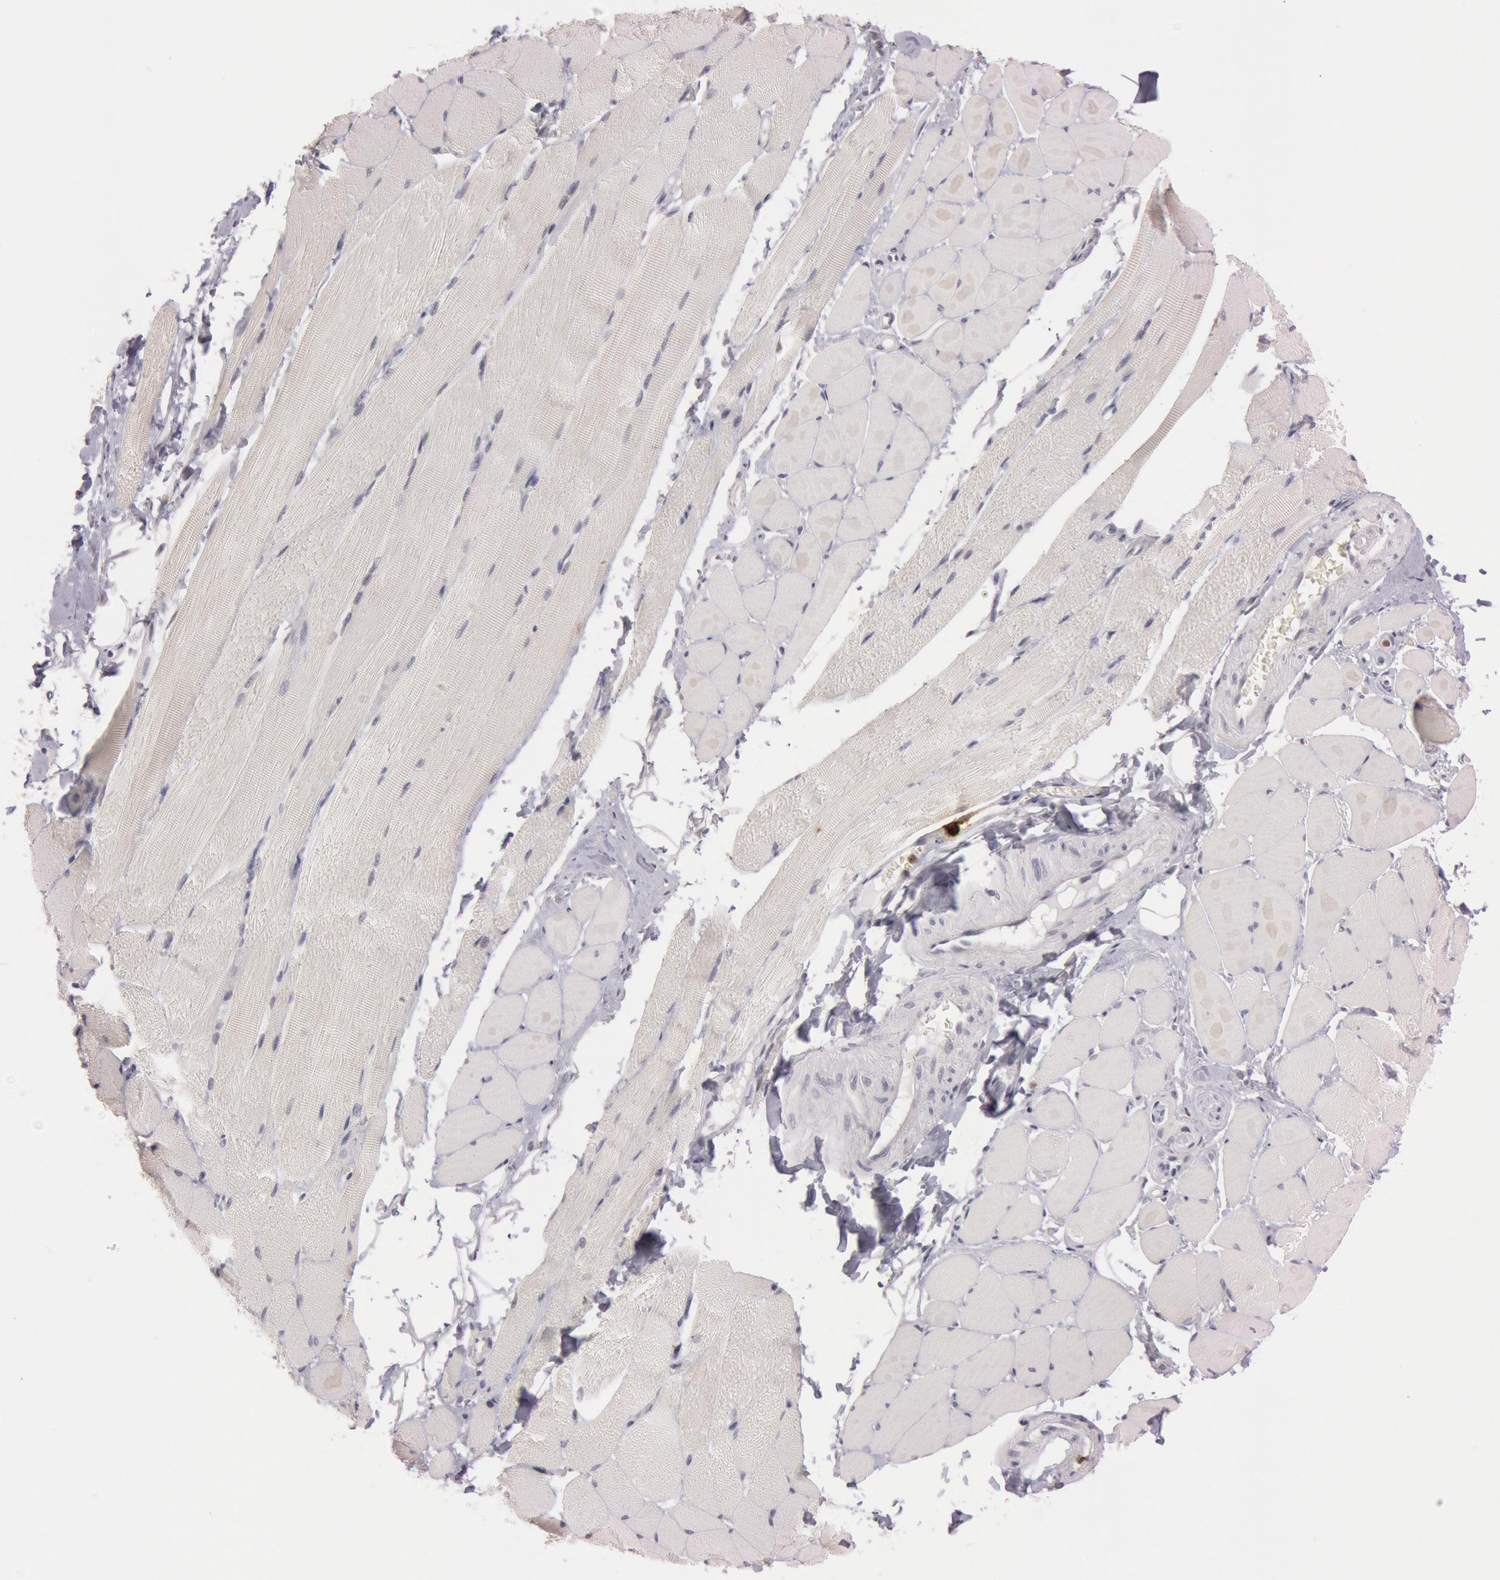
{"staining": {"intensity": "negative", "quantity": "none", "location": "none"}, "tissue": "soft tissue", "cell_type": "Fibroblasts", "image_type": "normal", "snomed": [{"axis": "morphology", "description": "Normal tissue, NOS"}, {"axis": "topography", "description": "Skeletal muscle"}, {"axis": "topography", "description": "Peripheral nerve tissue"}], "caption": "IHC histopathology image of normal soft tissue stained for a protein (brown), which demonstrates no expression in fibroblasts.", "gene": "KDM6A", "patient": {"sex": "female", "age": 84}}